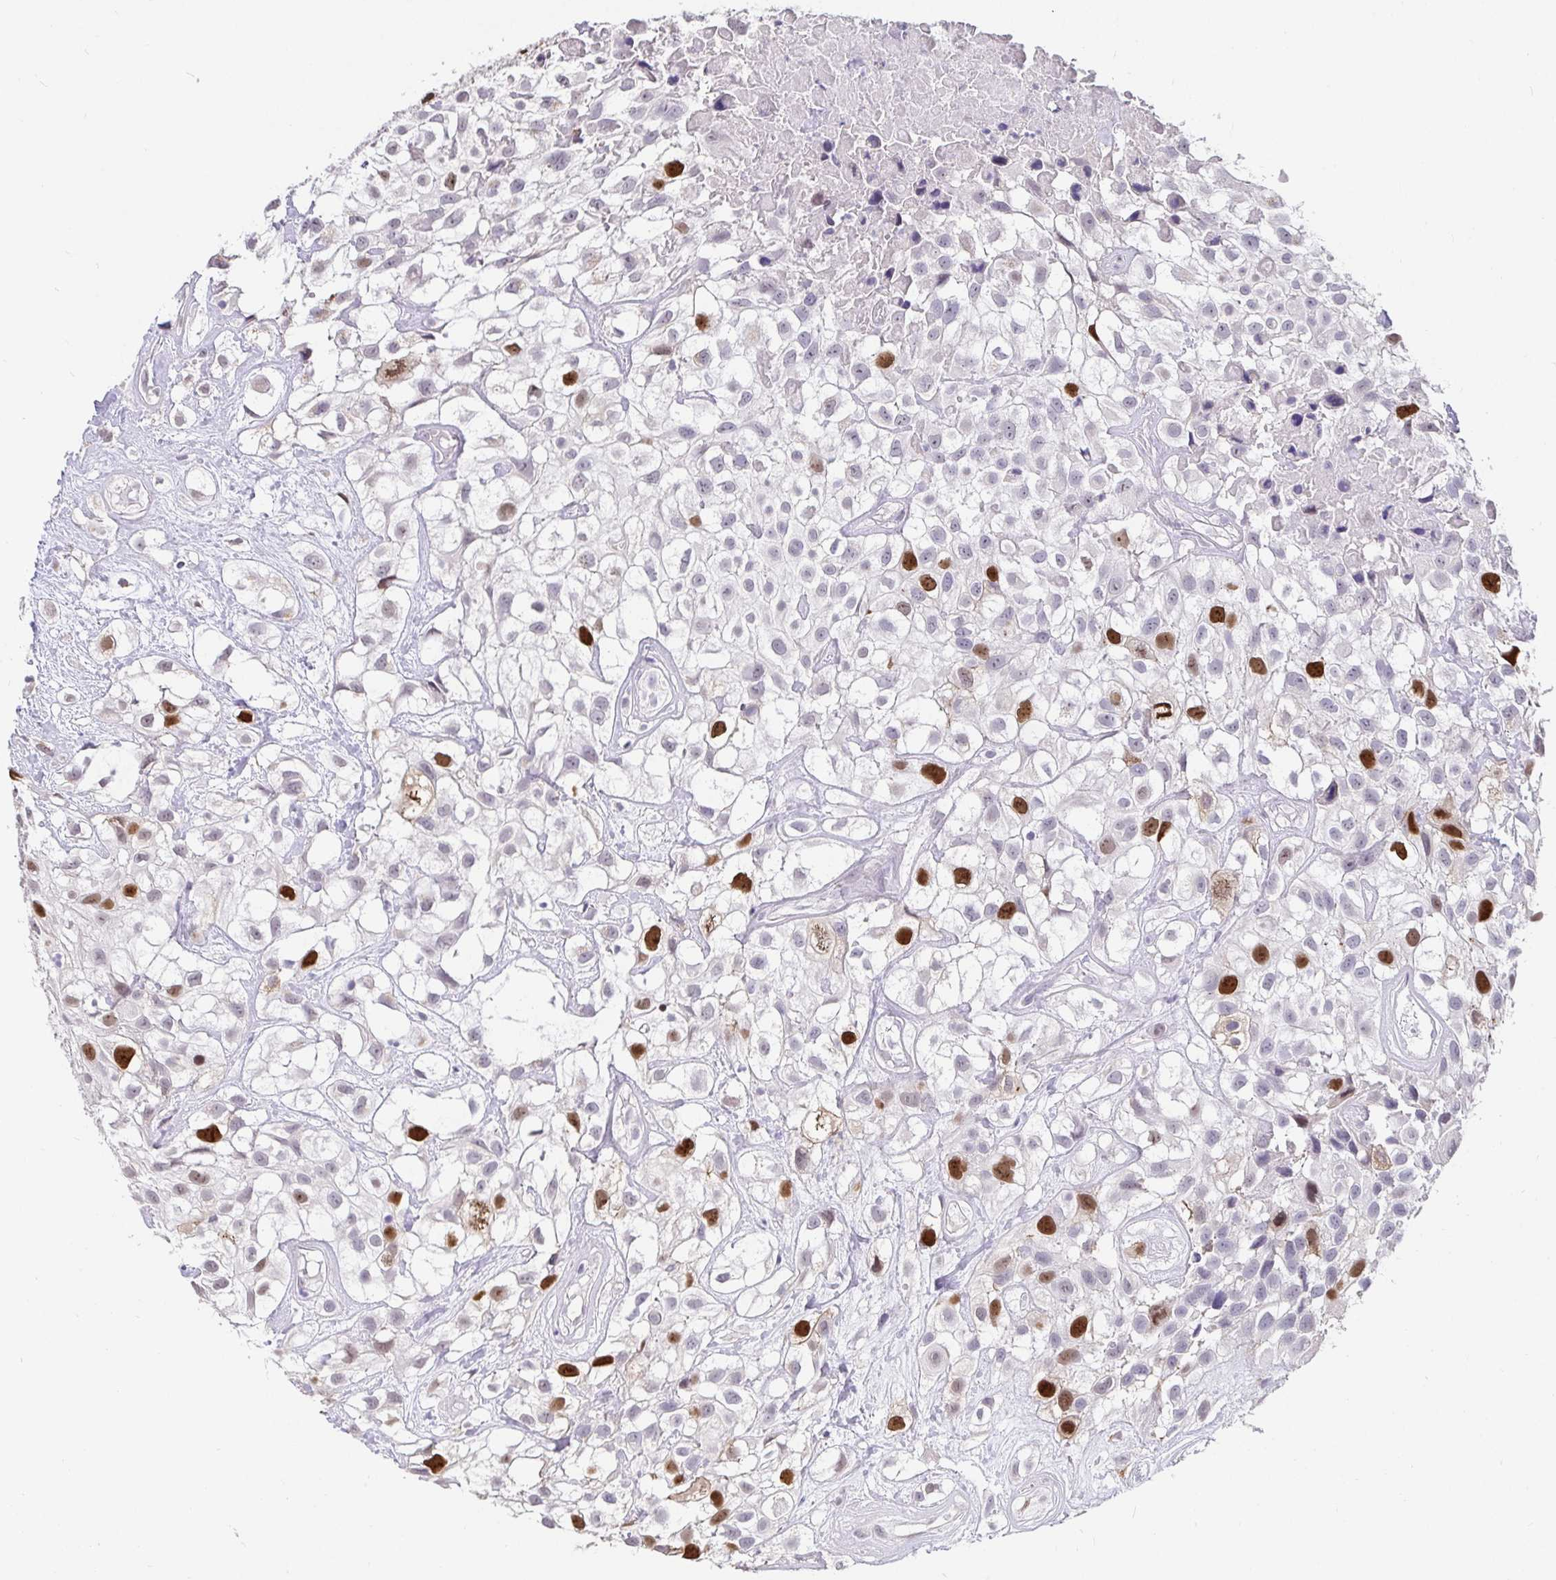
{"staining": {"intensity": "strong", "quantity": "<25%", "location": "nuclear"}, "tissue": "urothelial cancer", "cell_type": "Tumor cells", "image_type": "cancer", "snomed": [{"axis": "morphology", "description": "Urothelial carcinoma, High grade"}, {"axis": "topography", "description": "Urinary bladder"}], "caption": "This histopathology image shows immunohistochemistry (IHC) staining of urothelial carcinoma (high-grade), with medium strong nuclear expression in about <25% of tumor cells.", "gene": "ANLN", "patient": {"sex": "male", "age": 56}}